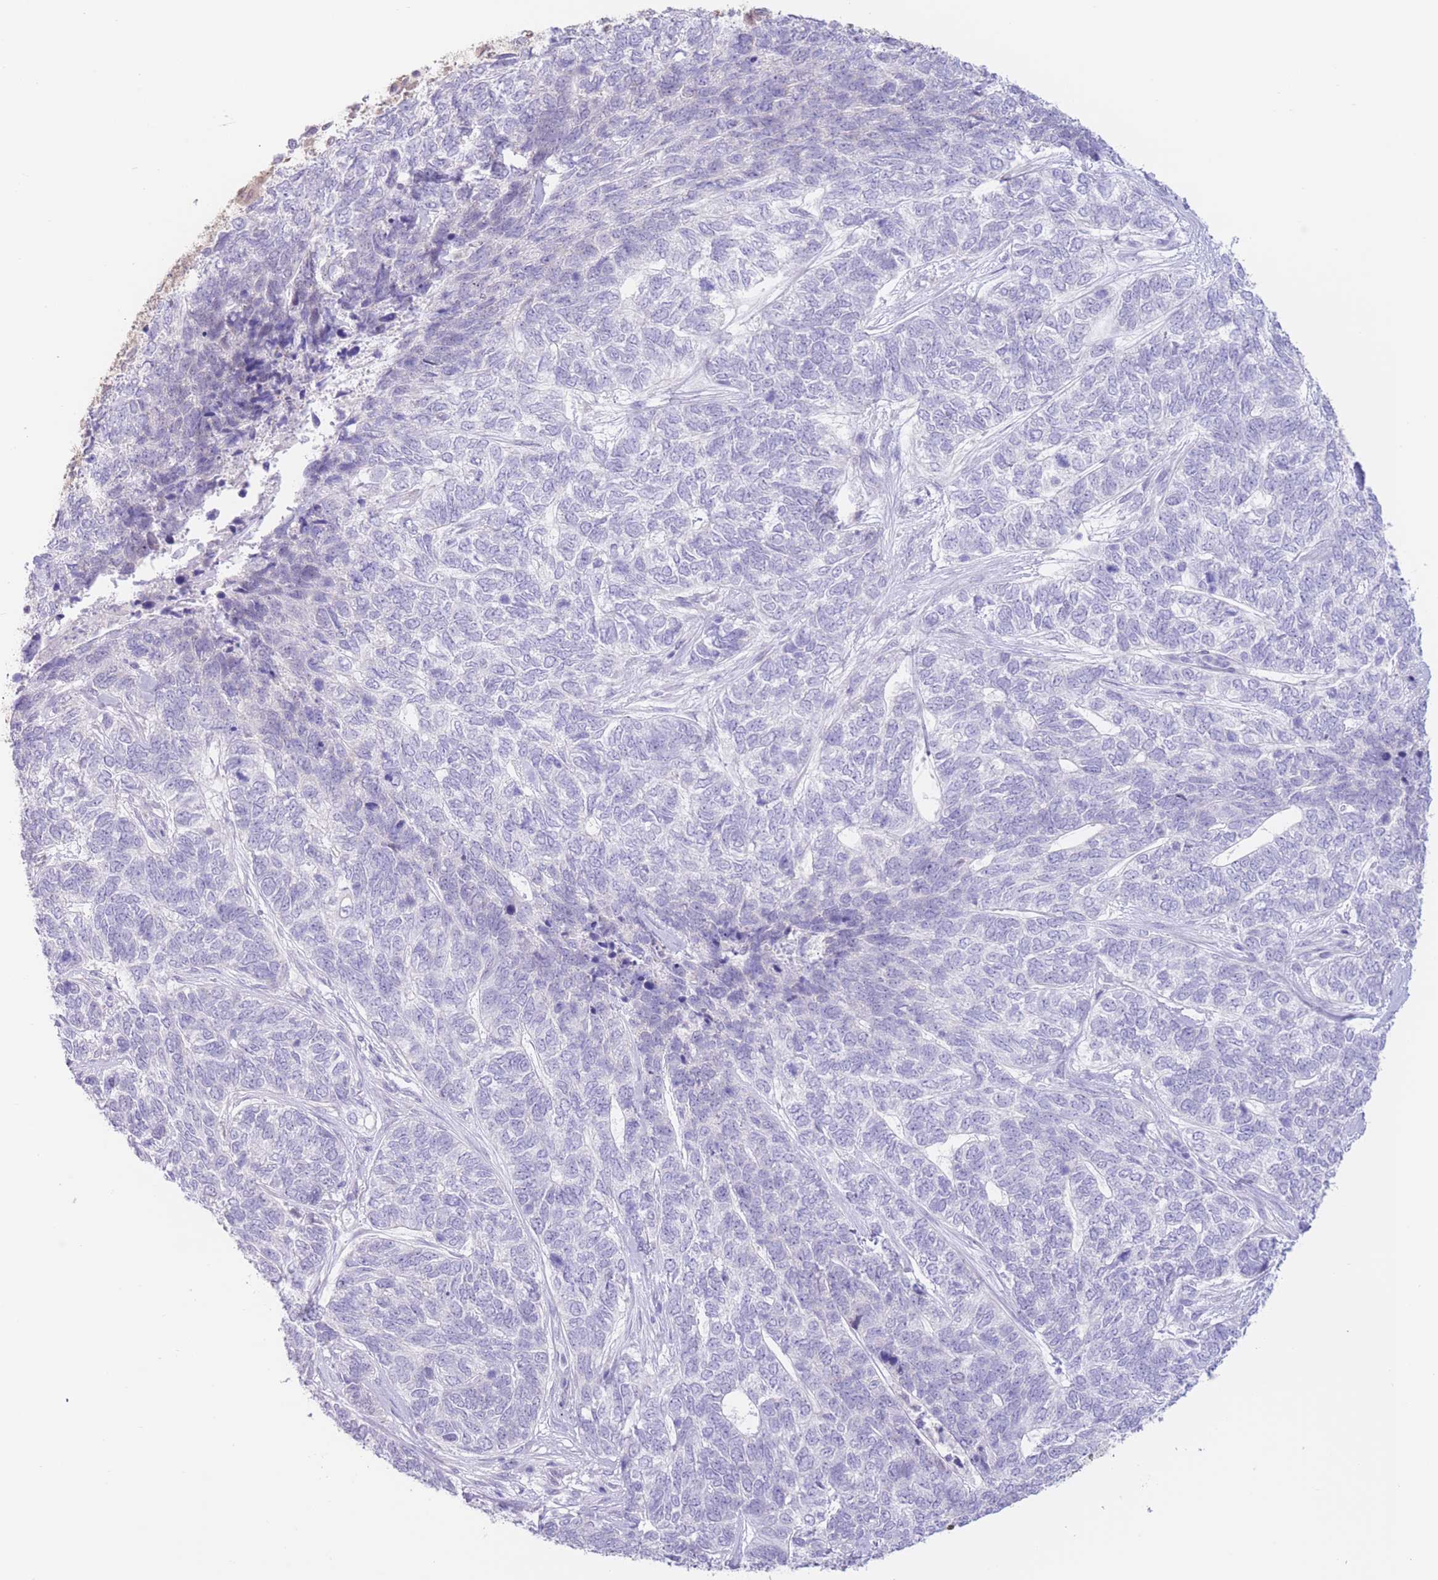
{"staining": {"intensity": "negative", "quantity": "none", "location": "none"}, "tissue": "skin cancer", "cell_type": "Tumor cells", "image_type": "cancer", "snomed": [{"axis": "morphology", "description": "Basal cell carcinoma"}, {"axis": "topography", "description": "Skin"}], "caption": "This is an immunohistochemistry (IHC) micrograph of skin cancer. There is no staining in tumor cells.", "gene": "FAH", "patient": {"sex": "female", "age": 65}}